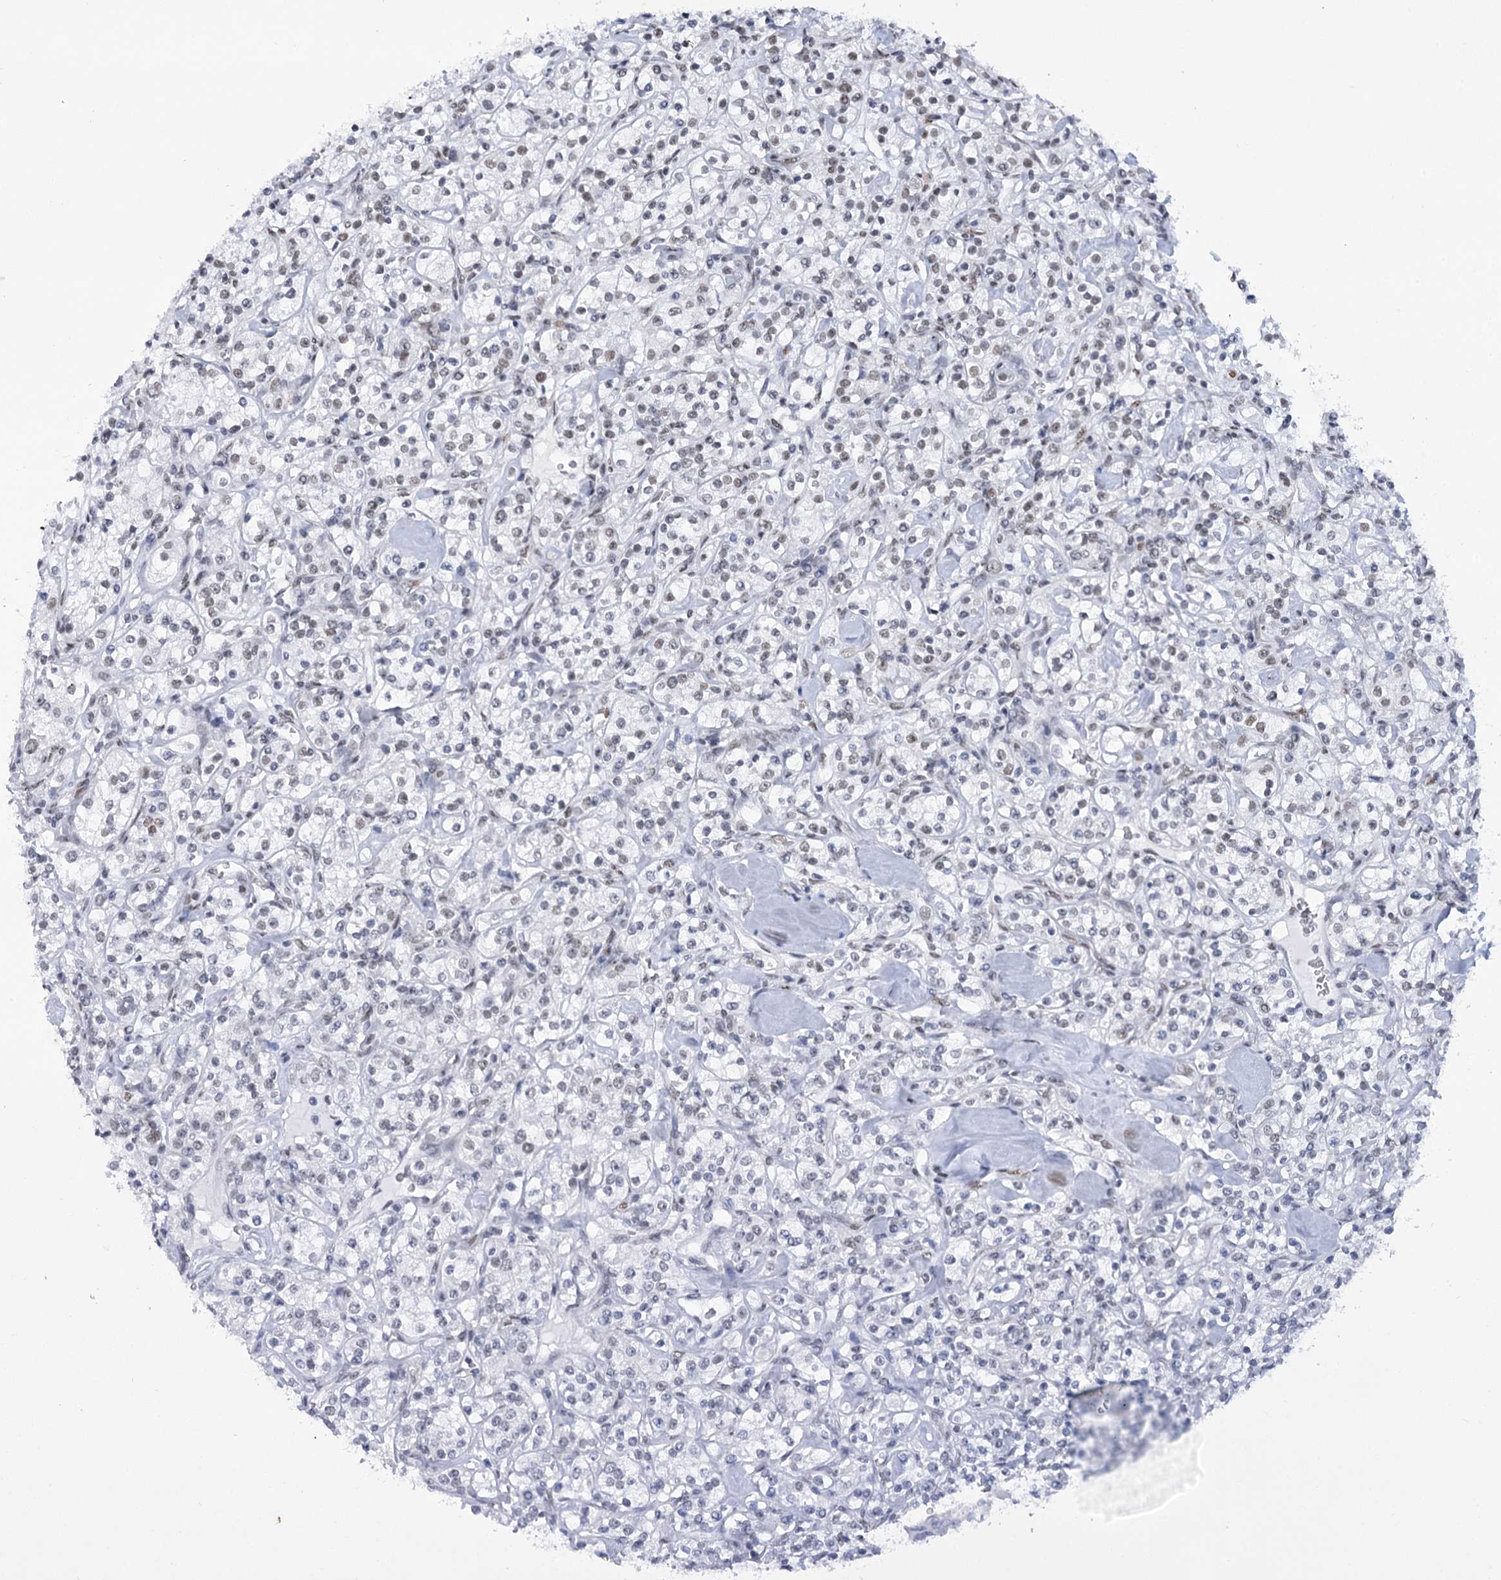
{"staining": {"intensity": "negative", "quantity": "none", "location": "none"}, "tissue": "renal cancer", "cell_type": "Tumor cells", "image_type": "cancer", "snomed": [{"axis": "morphology", "description": "Adenocarcinoma, NOS"}, {"axis": "topography", "description": "Kidney"}], "caption": "A high-resolution histopathology image shows IHC staining of renal adenocarcinoma, which displays no significant staining in tumor cells. (DAB IHC, high magnification).", "gene": "HNRNPA0", "patient": {"sex": "male", "age": 77}}